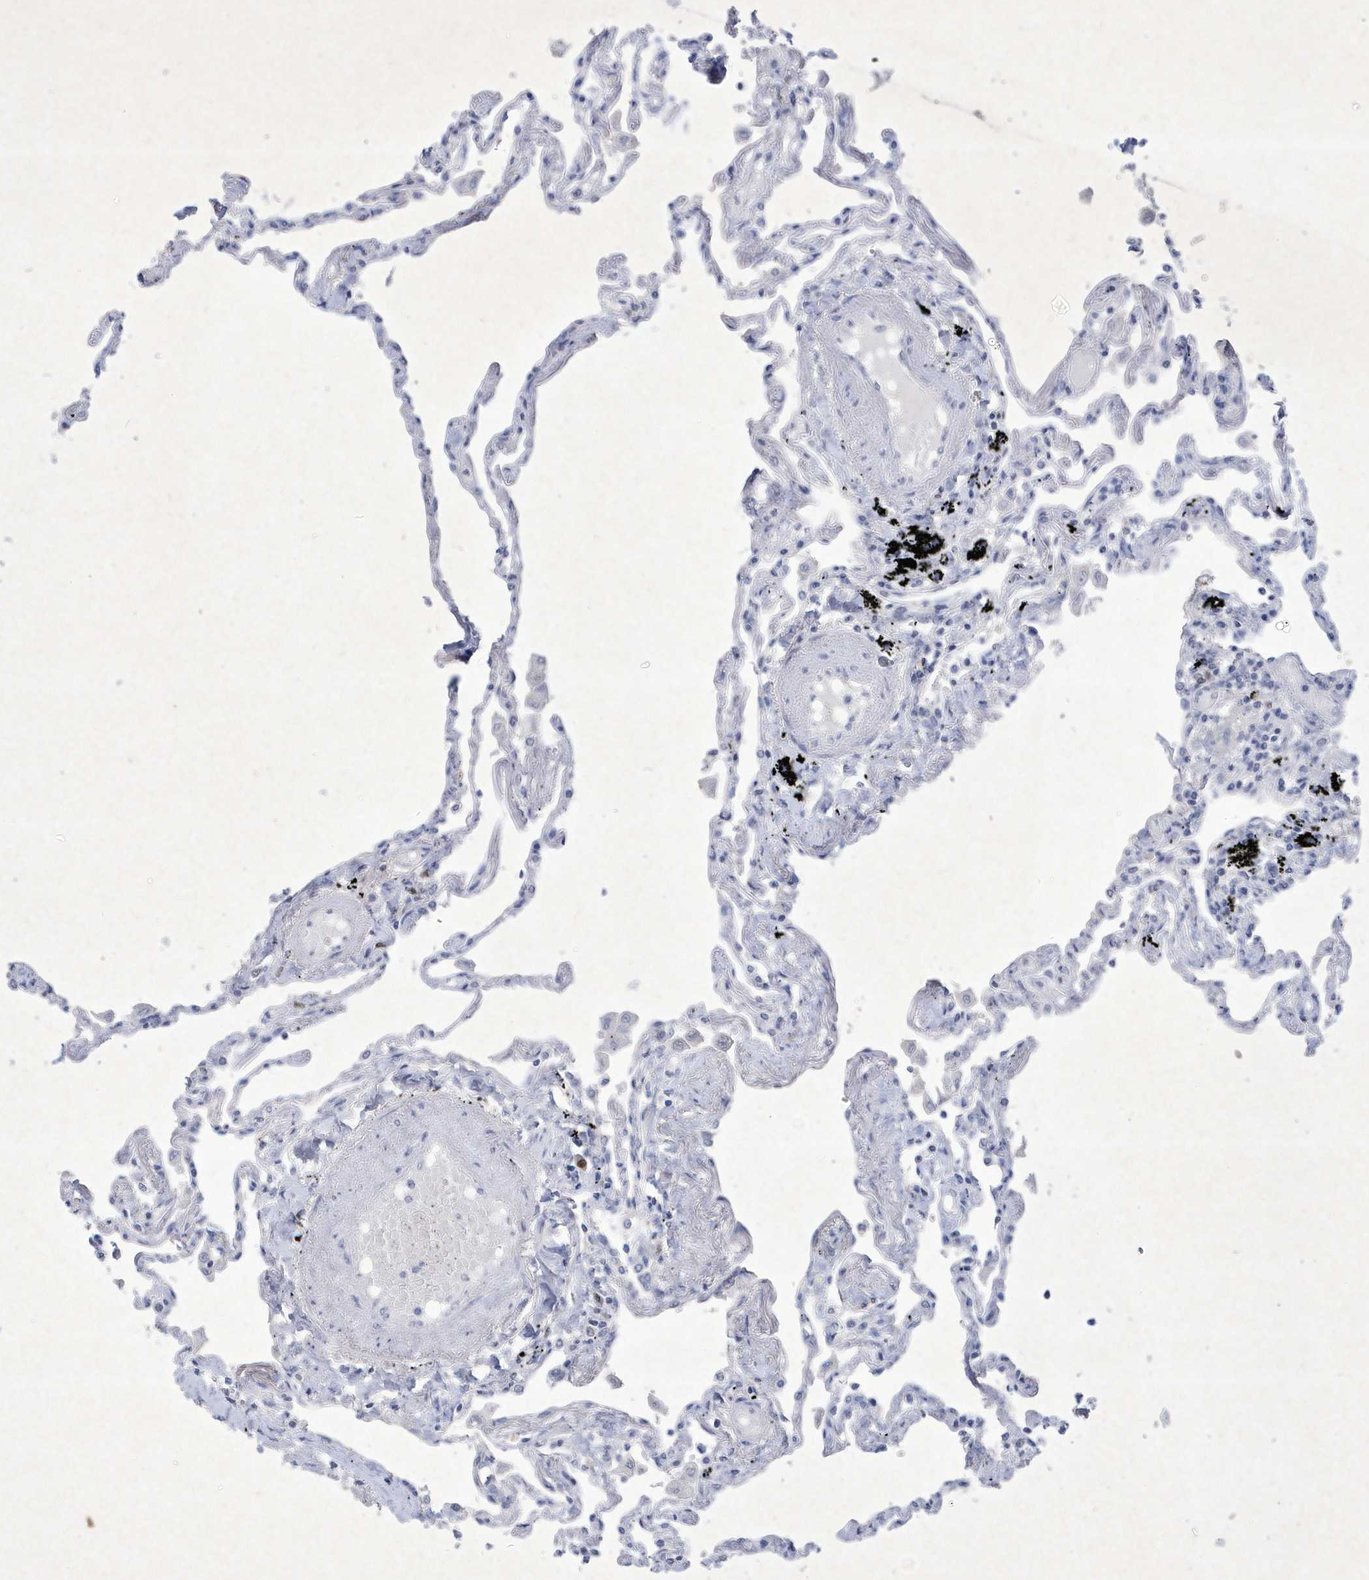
{"staining": {"intensity": "negative", "quantity": "none", "location": "none"}, "tissue": "lung", "cell_type": "Alveolar cells", "image_type": "normal", "snomed": [{"axis": "morphology", "description": "Normal tissue, NOS"}, {"axis": "topography", "description": "Lung"}], "caption": "Immunohistochemistry histopathology image of normal lung: human lung stained with DAB (3,3'-diaminobenzidine) shows no significant protein staining in alveolar cells.", "gene": "BHLHA15", "patient": {"sex": "female", "age": 67}}